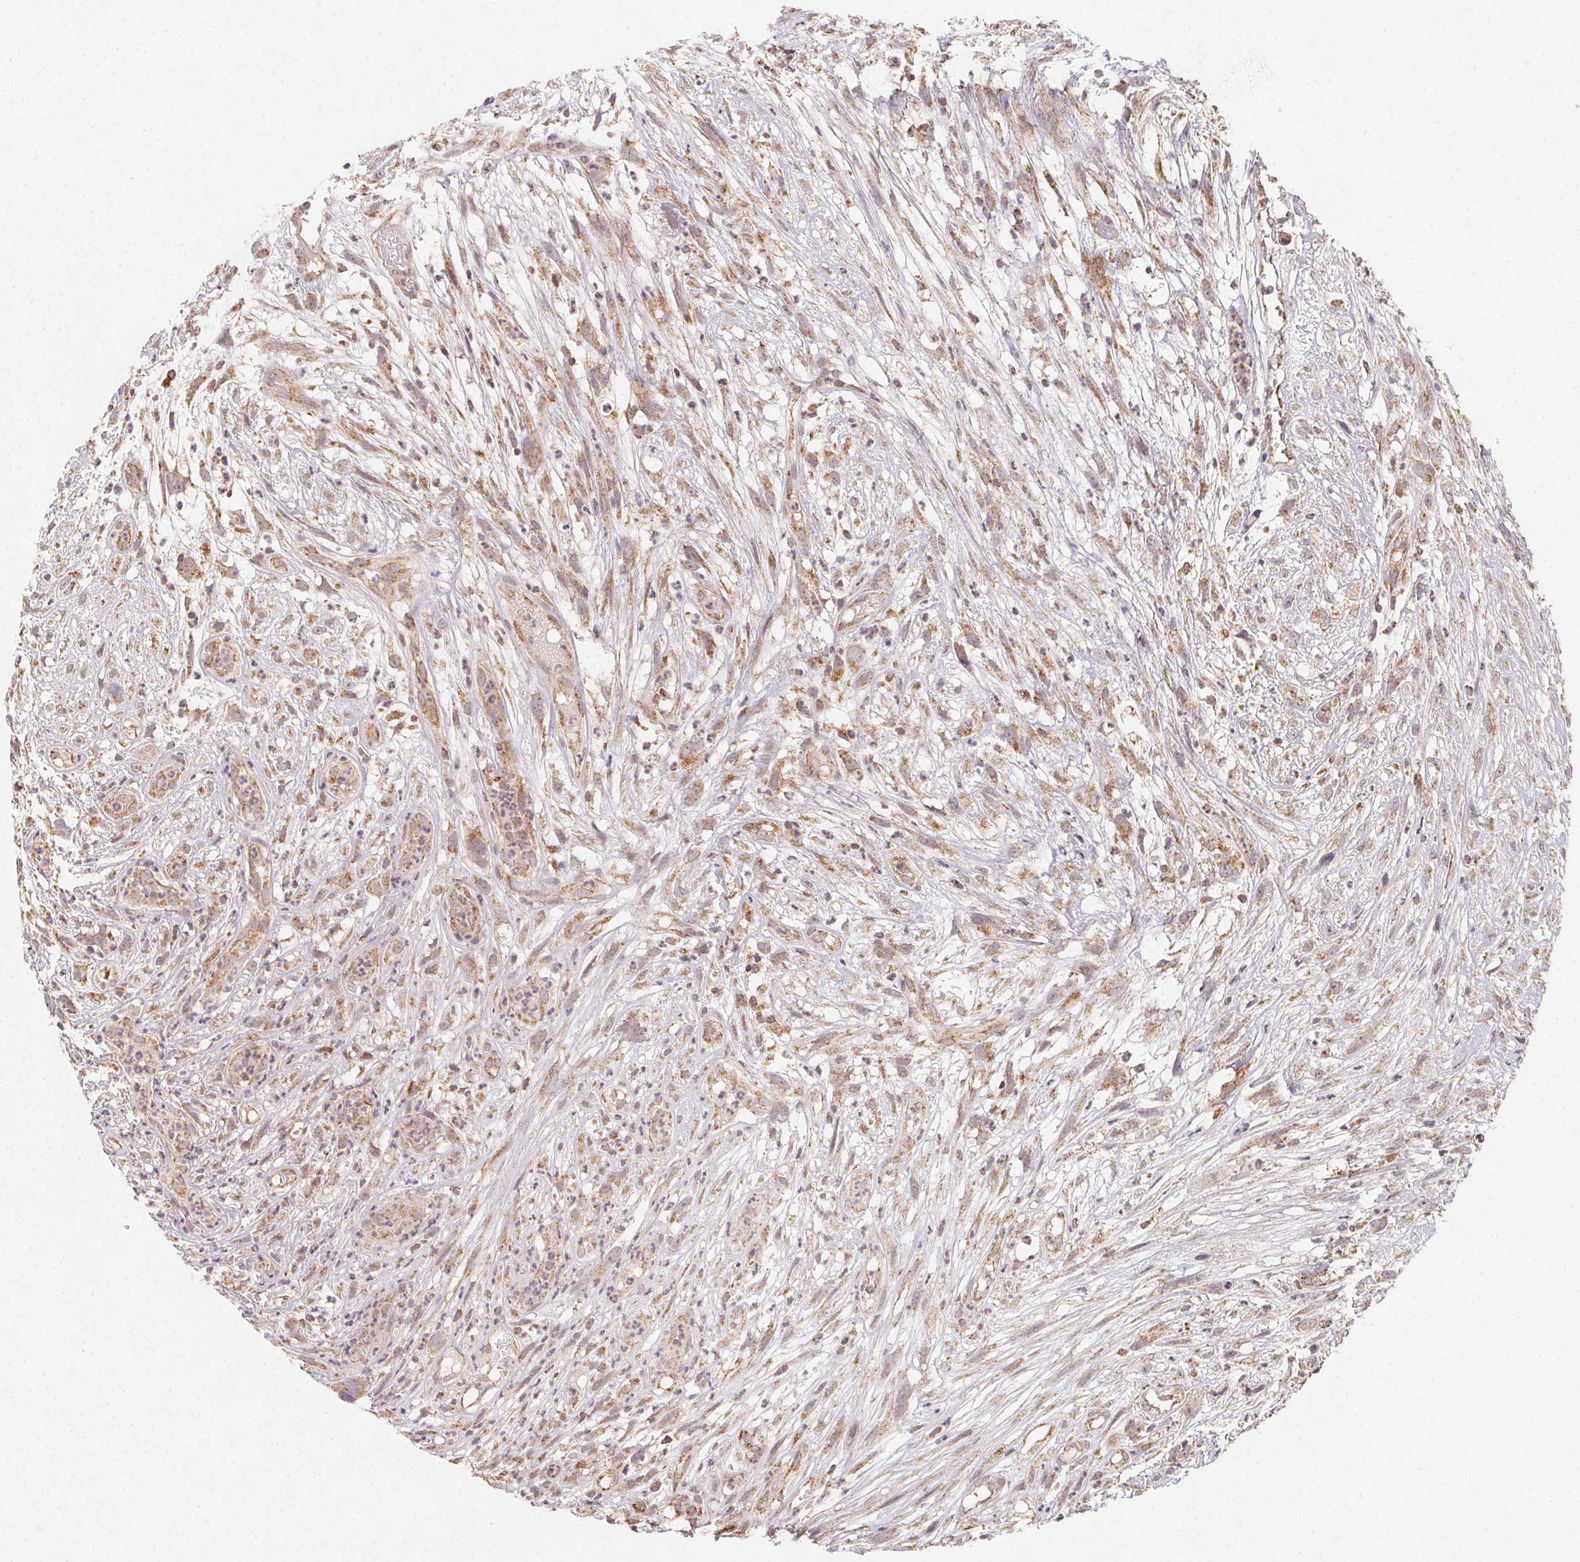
{"staining": {"intensity": "weak", "quantity": ">75%", "location": "cytoplasmic/membranous"}, "tissue": "head and neck cancer", "cell_type": "Tumor cells", "image_type": "cancer", "snomed": [{"axis": "morphology", "description": "Squamous cell carcinoma, NOS"}, {"axis": "topography", "description": "Head-Neck"}], "caption": "Human squamous cell carcinoma (head and neck) stained with a brown dye displays weak cytoplasmic/membranous positive expression in about >75% of tumor cells.", "gene": "NDUFS6", "patient": {"sex": "male", "age": 65}}